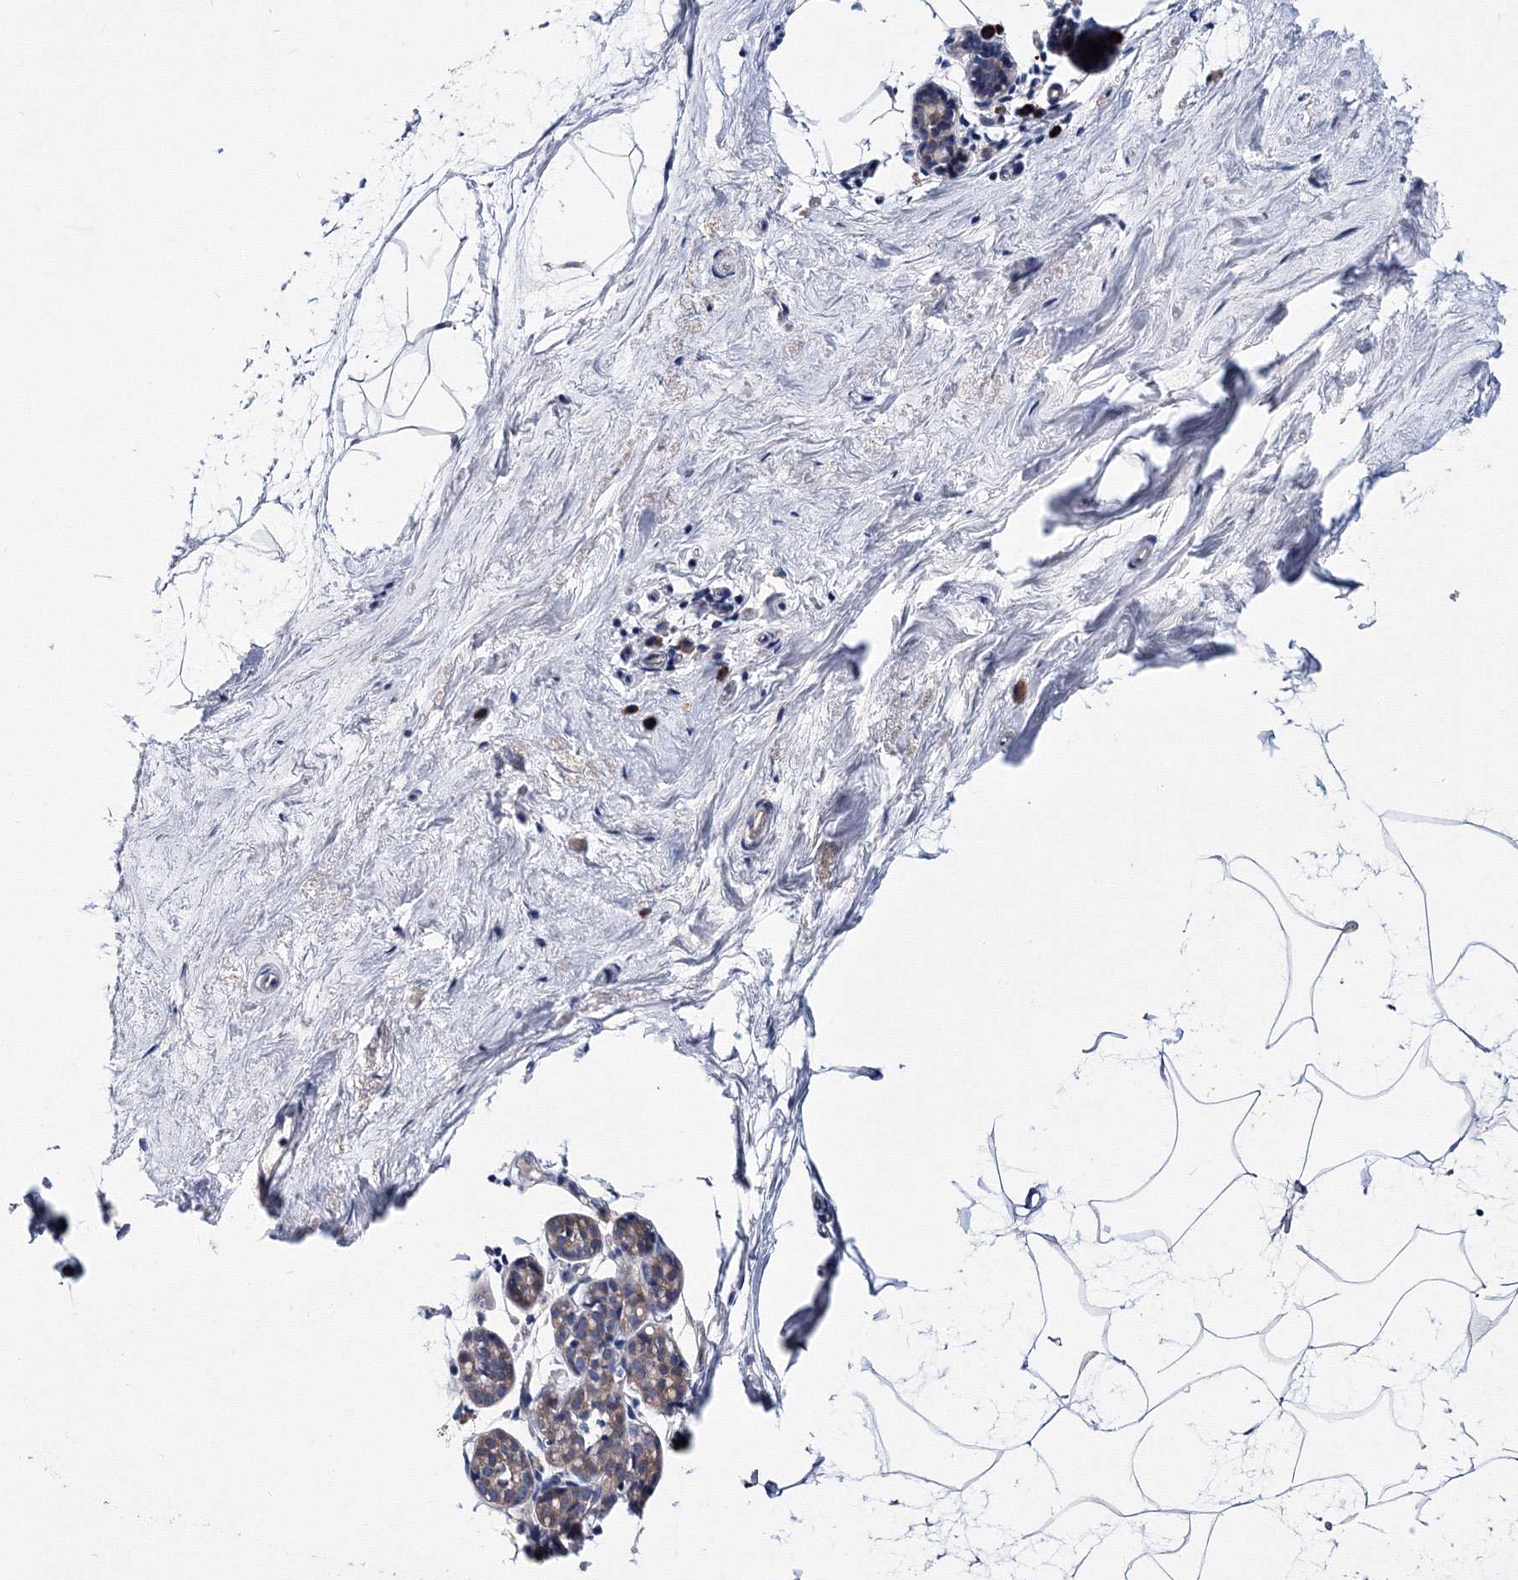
{"staining": {"intensity": "negative", "quantity": "none", "location": "none"}, "tissue": "breast", "cell_type": "Adipocytes", "image_type": "normal", "snomed": [{"axis": "morphology", "description": "Normal tissue, NOS"}, {"axis": "topography", "description": "Breast"}], "caption": "A high-resolution image shows immunohistochemistry (IHC) staining of unremarkable breast, which shows no significant positivity in adipocytes.", "gene": "TRPM2", "patient": {"sex": "female", "age": 62}}